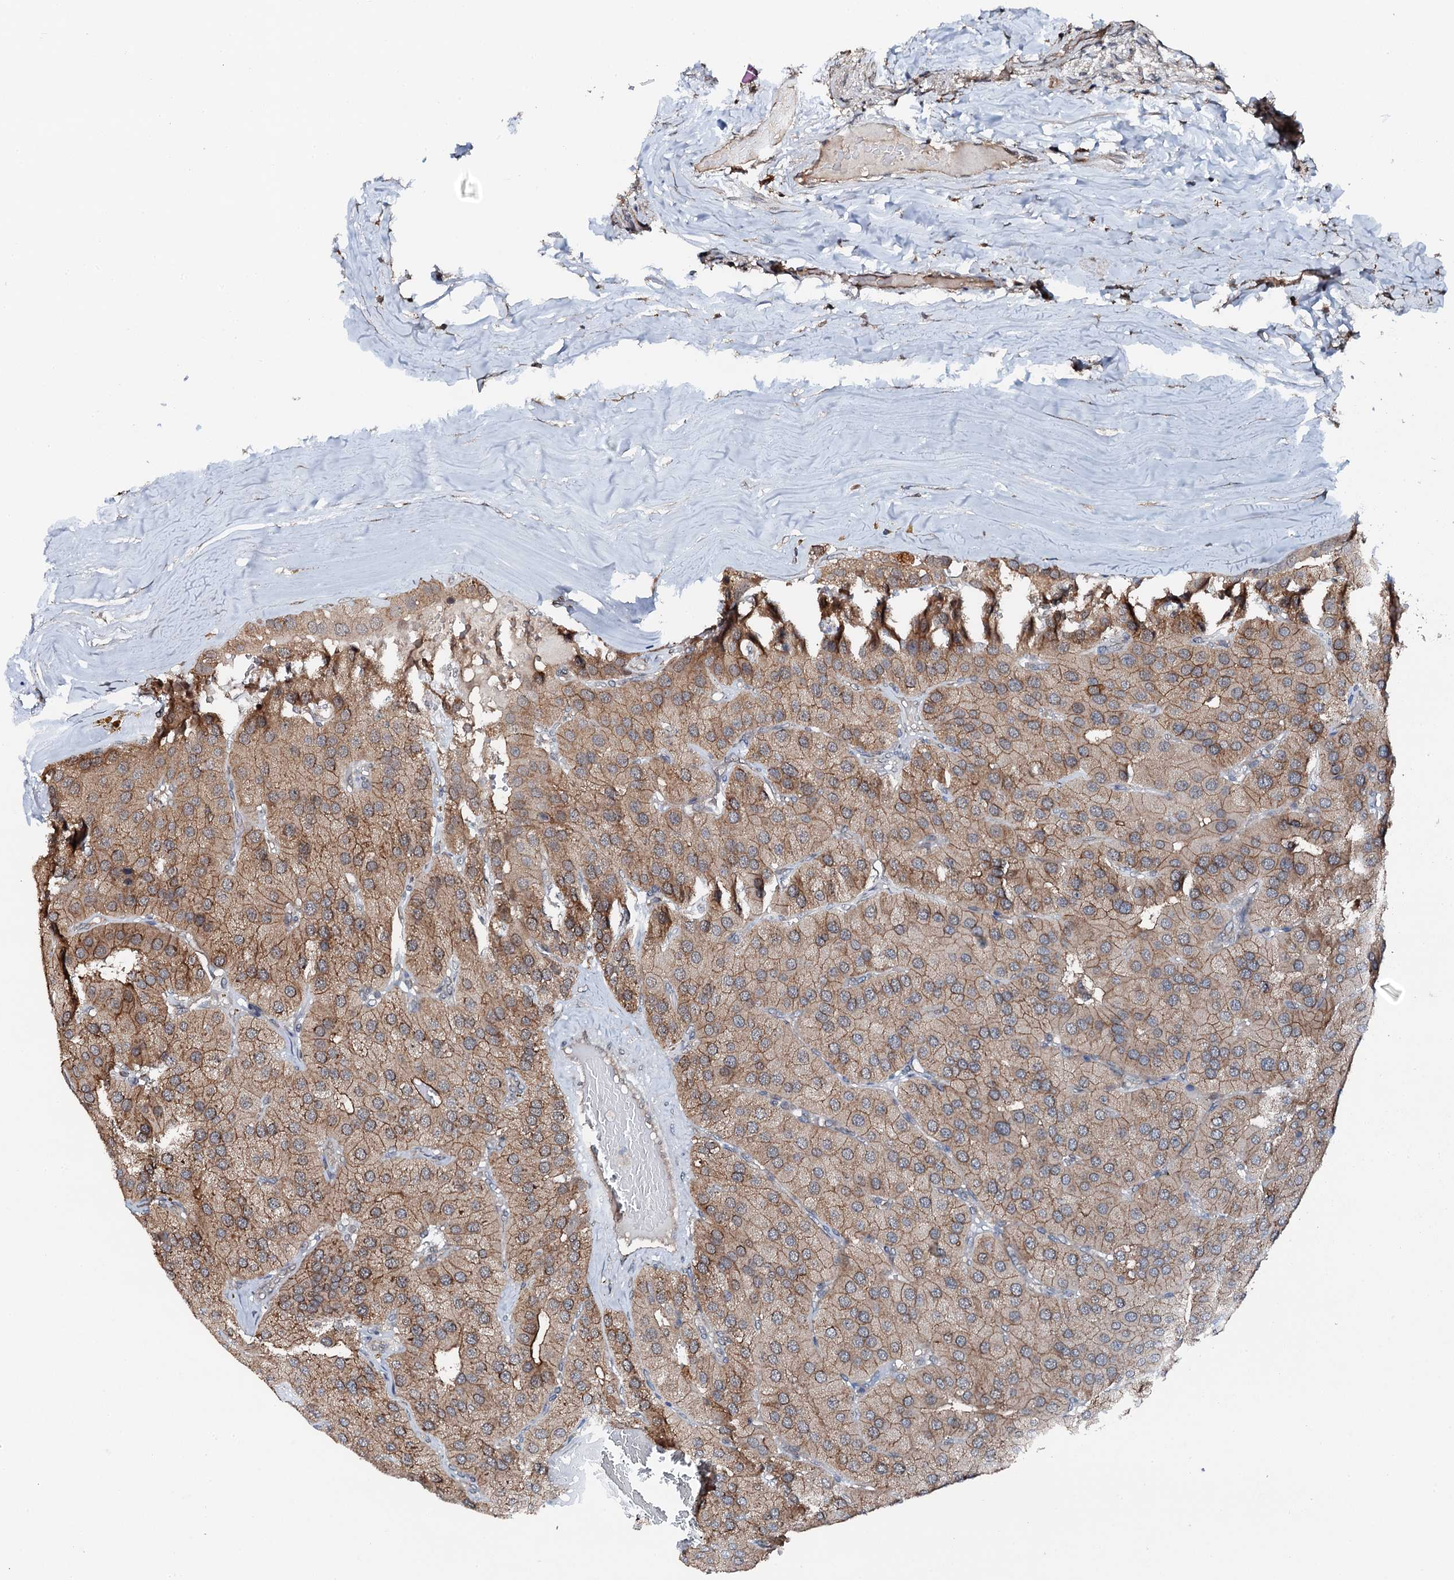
{"staining": {"intensity": "moderate", "quantity": ">75%", "location": "cytoplasmic/membranous"}, "tissue": "parathyroid gland", "cell_type": "Glandular cells", "image_type": "normal", "snomed": [{"axis": "morphology", "description": "Normal tissue, NOS"}, {"axis": "morphology", "description": "Adenoma, NOS"}, {"axis": "topography", "description": "Parathyroid gland"}], "caption": "Protein expression by immunohistochemistry reveals moderate cytoplasmic/membranous staining in approximately >75% of glandular cells in benign parathyroid gland. (DAB (3,3'-diaminobenzidine) IHC with brightfield microscopy, high magnification).", "gene": "FLYWCH1", "patient": {"sex": "female", "age": 86}}